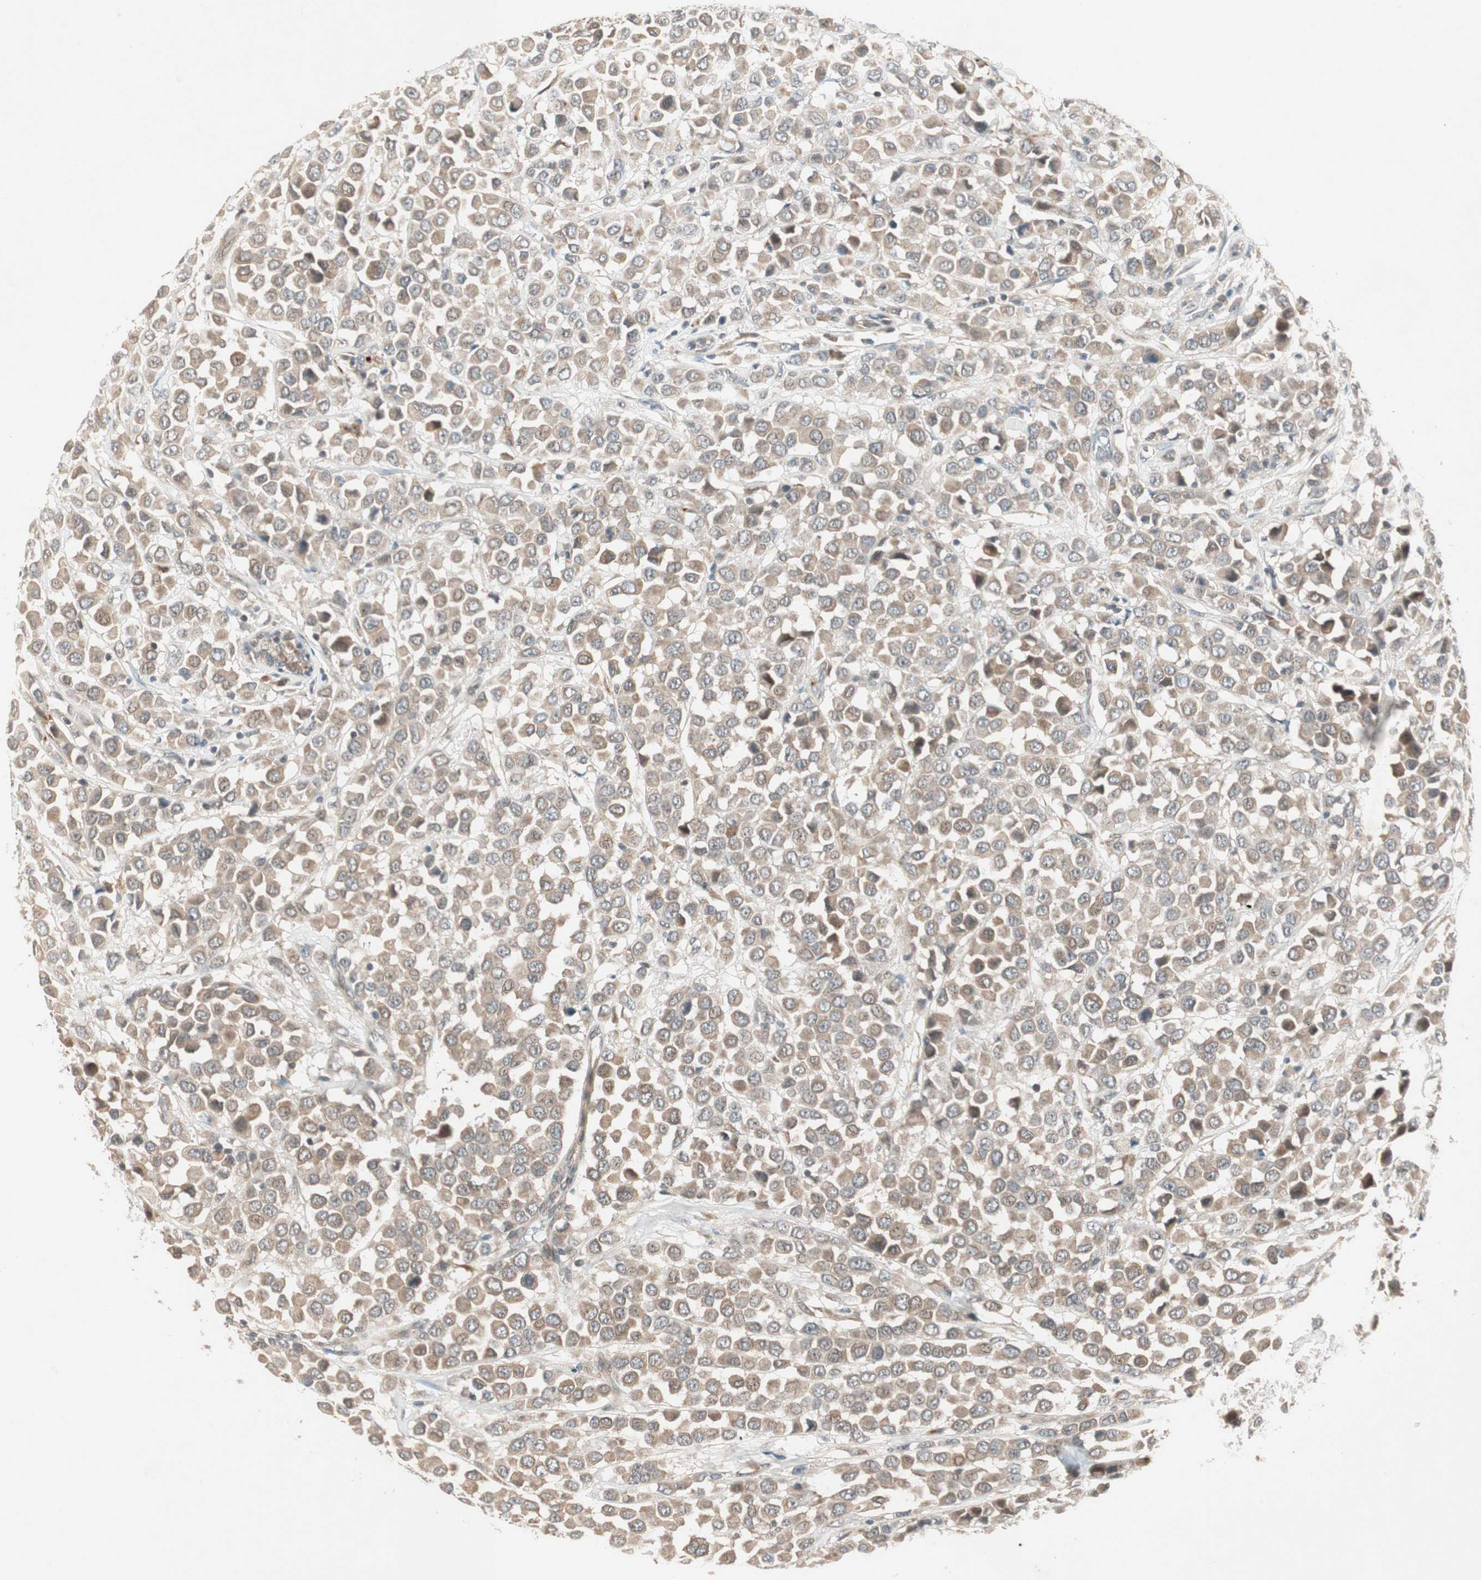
{"staining": {"intensity": "weak", "quantity": ">75%", "location": "cytoplasmic/membranous"}, "tissue": "breast cancer", "cell_type": "Tumor cells", "image_type": "cancer", "snomed": [{"axis": "morphology", "description": "Duct carcinoma"}, {"axis": "topography", "description": "Breast"}], "caption": "Breast cancer (infiltrating ductal carcinoma) stained with immunohistochemistry displays weak cytoplasmic/membranous positivity in approximately >75% of tumor cells.", "gene": "PGBD1", "patient": {"sex": "female", "age": 61}}